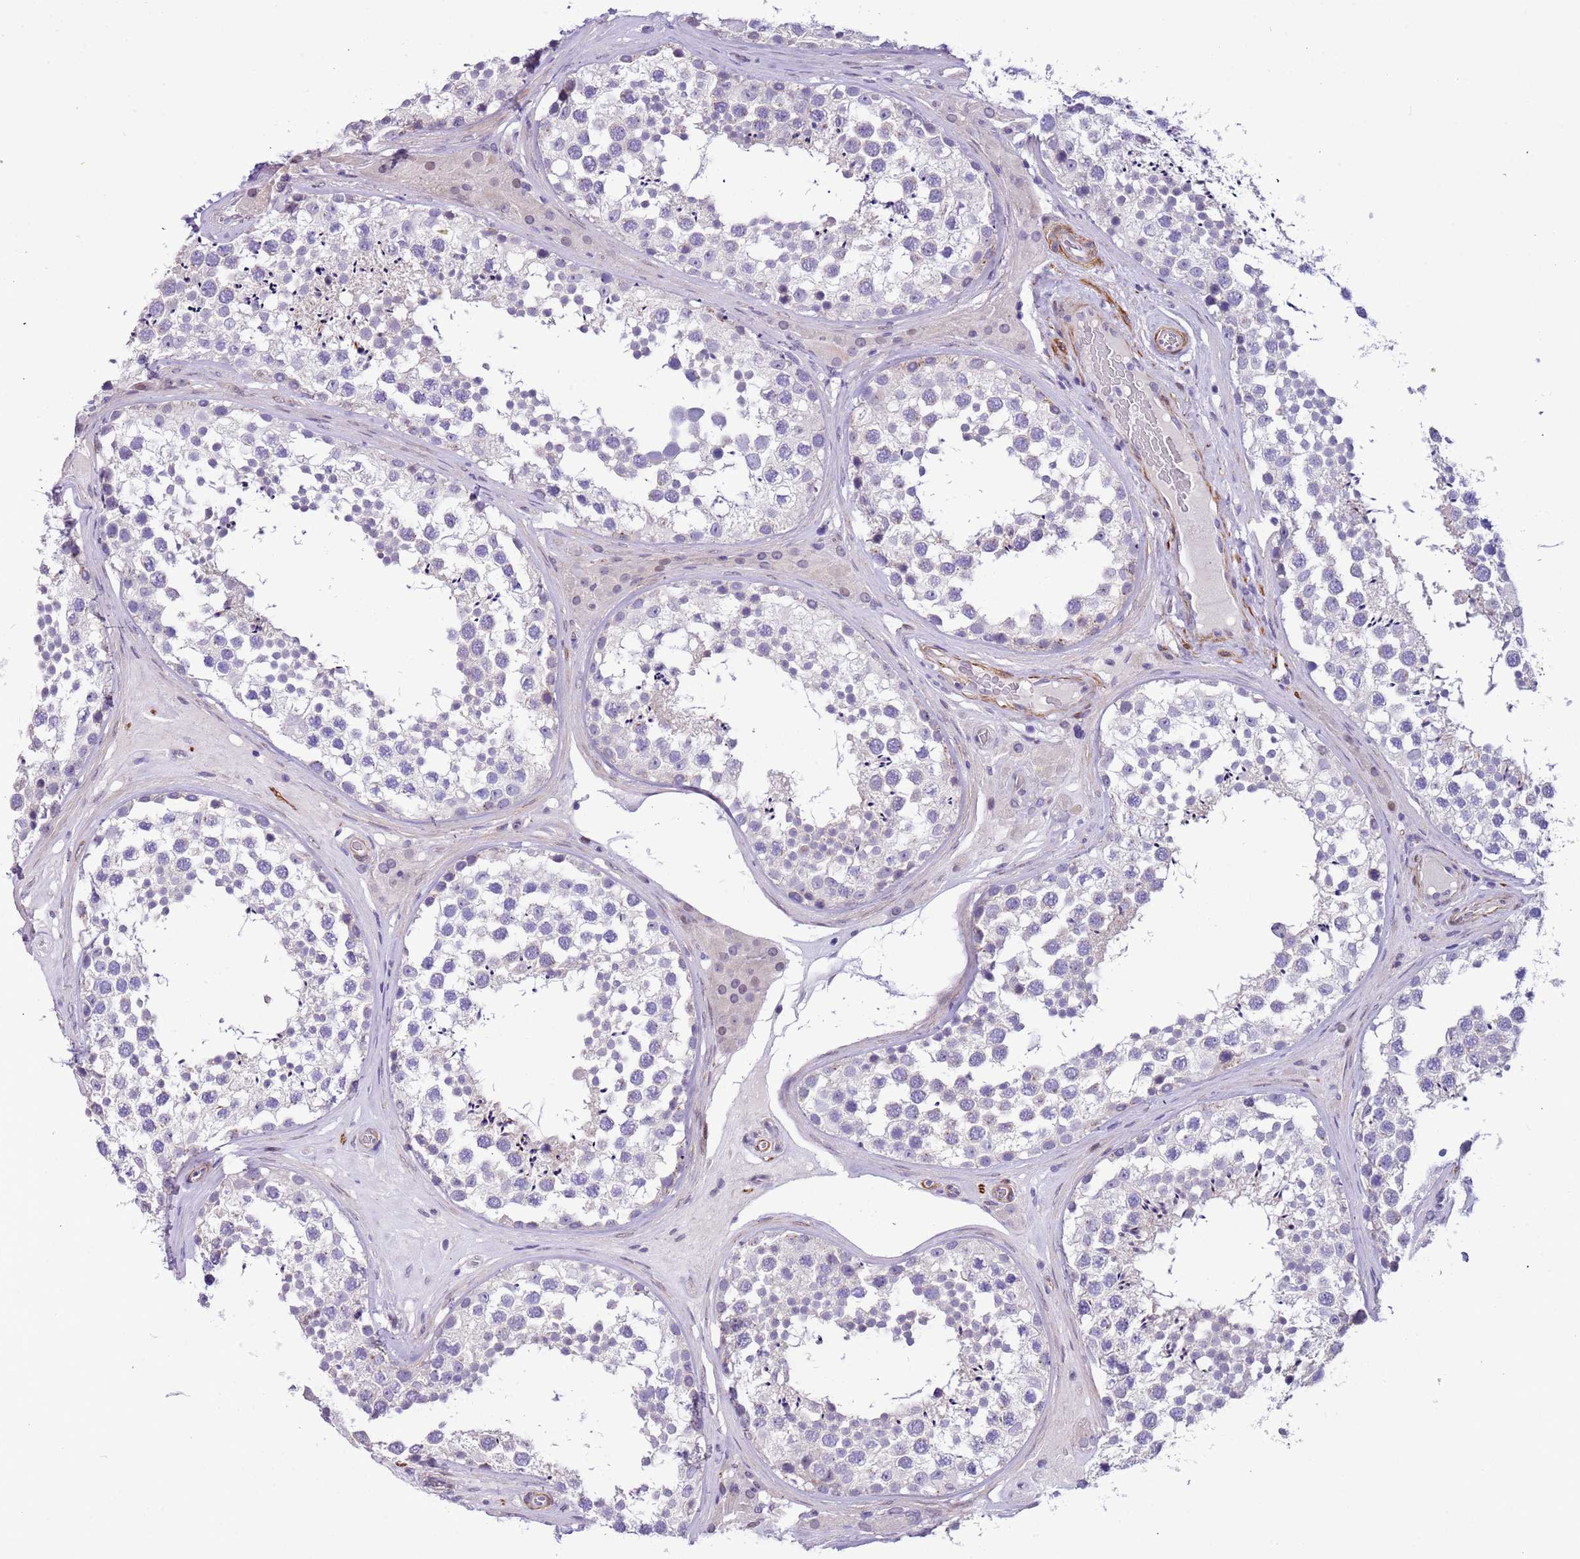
{"staining": {"intensity": "weak", "quantity": "<25%", "location": "cytoplasmic/membranous"}, "tissue": "testis", "cell_type": "Cells in seminiferous ducts", "image_type": "normal", "snomed": [{"axis": "morphology", "description": "Normal tissue, NOS"}, {"axis": "topography", "description": "Testis"}], "caption": "This micrograph is of unremarkable testis stained with immunohistochemistry (IHC) to label a protein in brown with the nuclei are counter-stained blue. There is no positivity in cells in seminiferous ducts.", "gene": "PLEKHH1", "patient": {"sex": "male", "age": 46}}